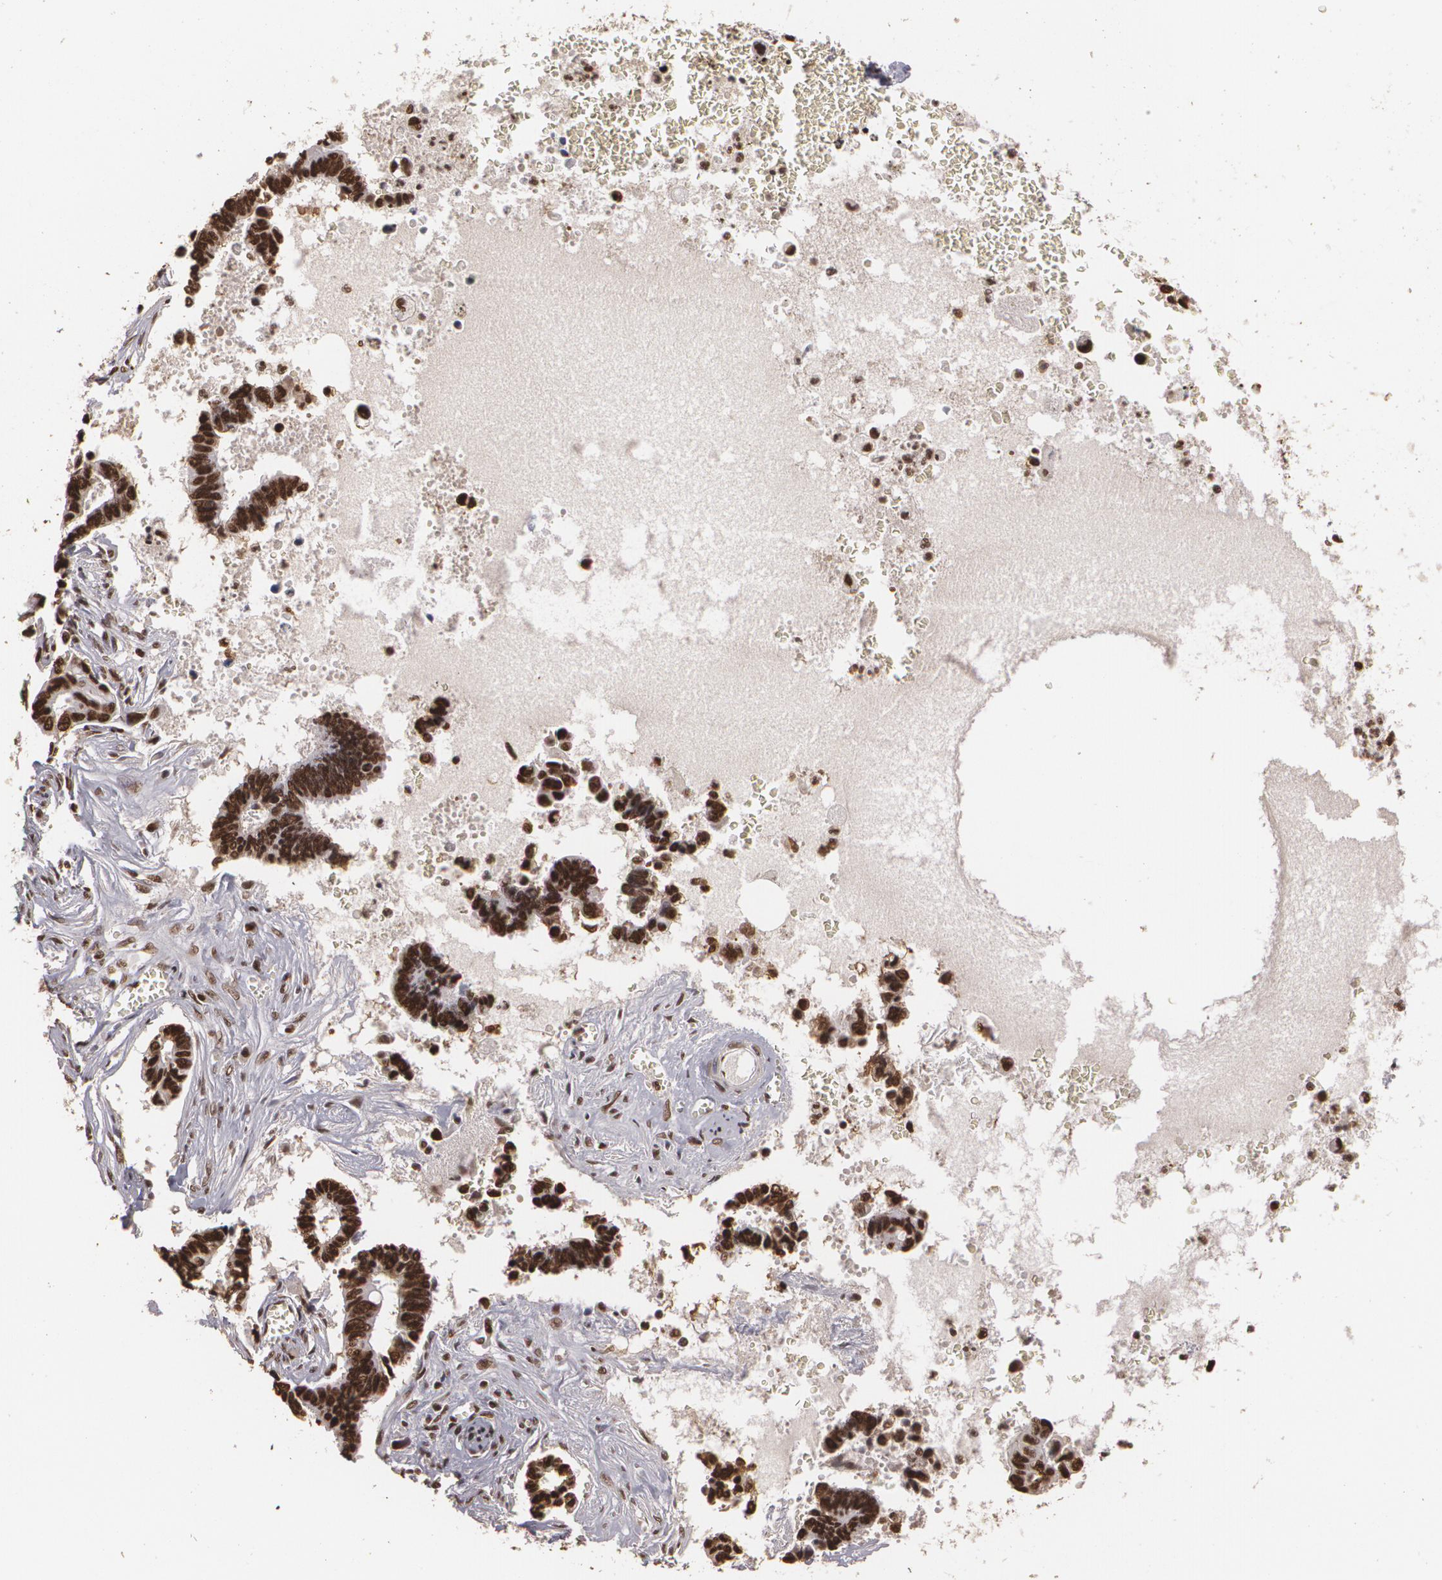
{"staining": {"intensity": "strong", "quantity": ">75%", "location": "nuclear"}, "tissue": "pancreatic cancer", "cell_type": "Tumor cells", "image_type": "cancer", "snomed": [{"axis": "morphology", "description": "Adenocarcinoma, NOS"}, {"axis": "topography", "description": "Pancreas"}], "caption": "About >75% of tumor cells in human pancreatic adenocarcinoma show strong nuclear protein expression as visualized by brown immunohistochemical staining.", "gene": "RCOR1", "patient": {"sex": "female", "age": 70}}